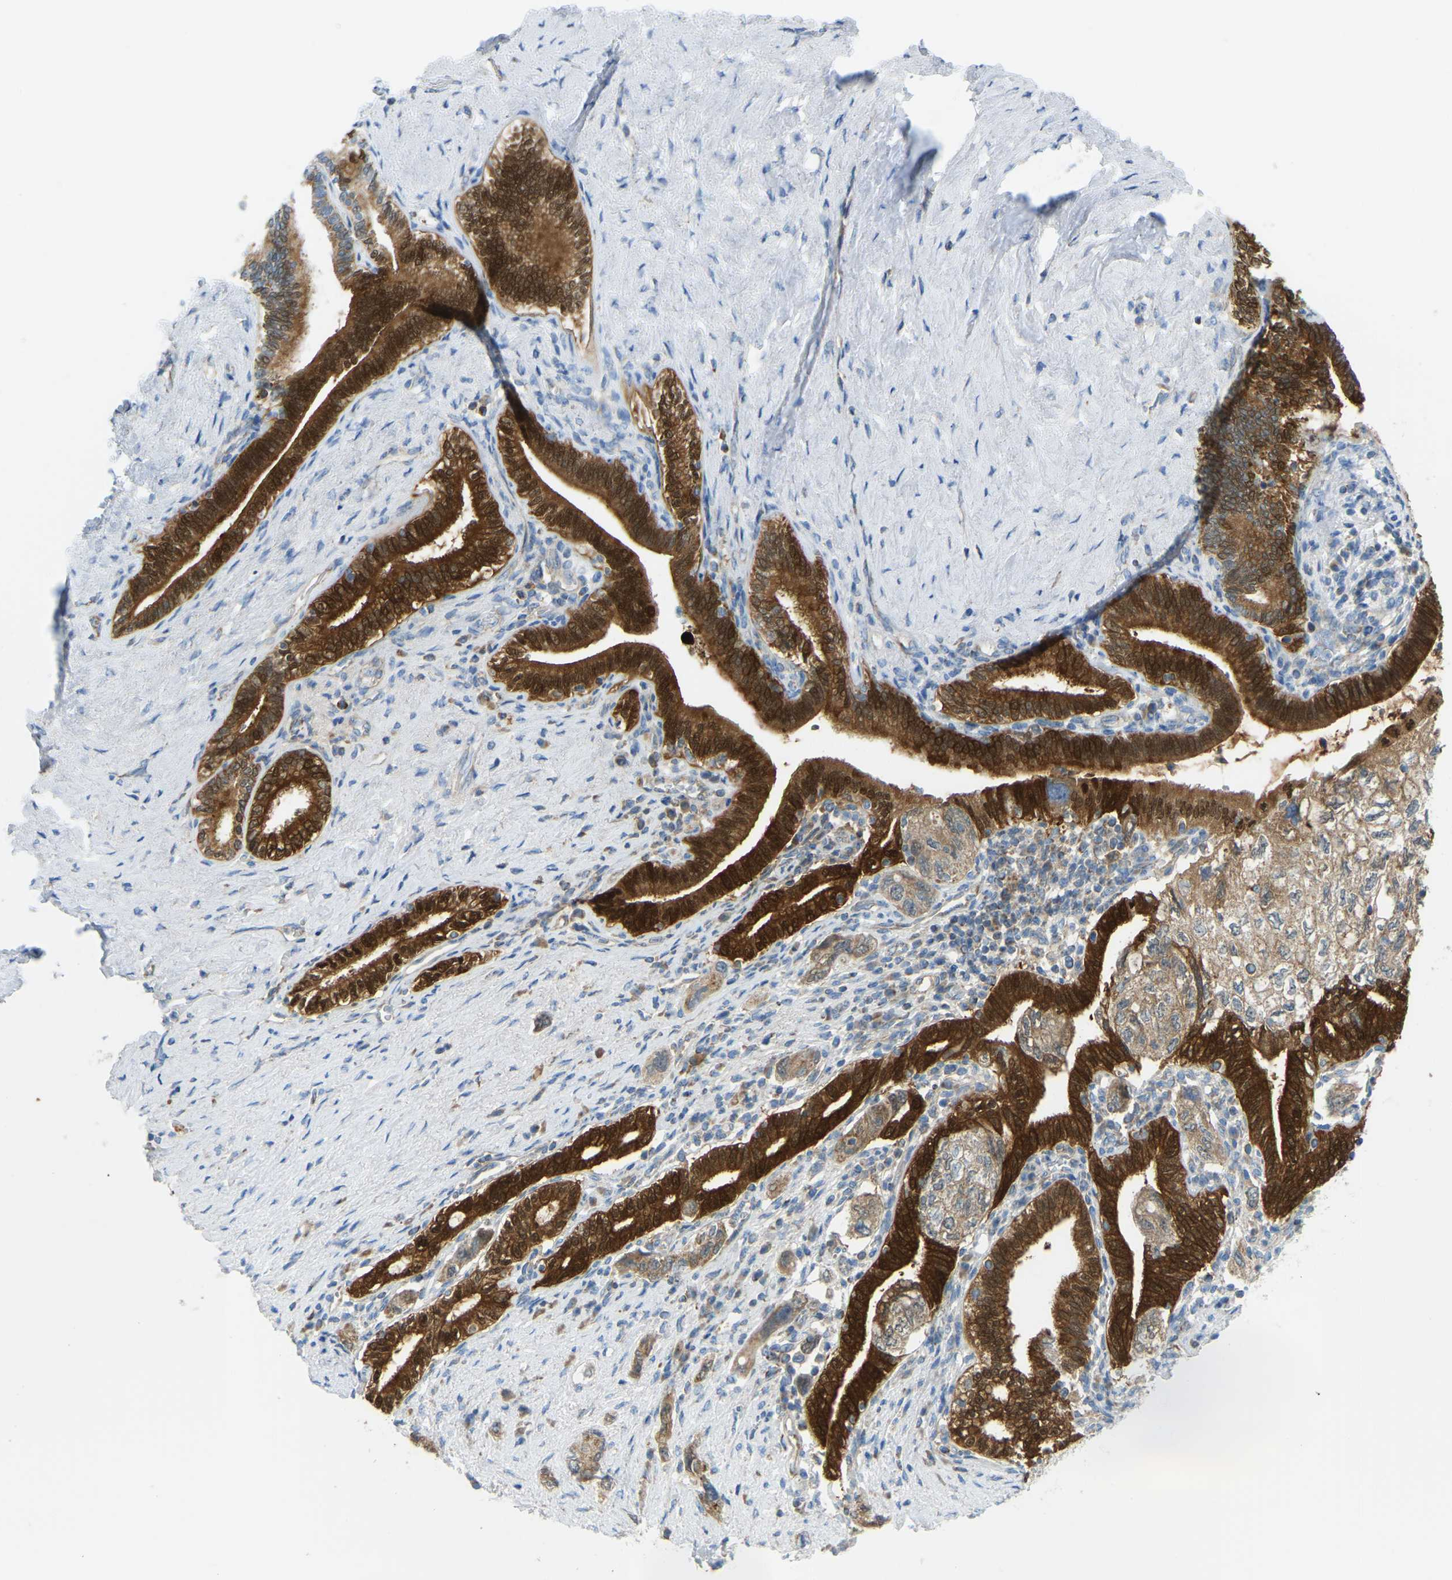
{"staining": {"intensity": "strong", "quantity": ">75%", "location": "cytoplasmic/membranous,nuclear"}, "tissue": "pancreatic cancer", "cell_type": "Tumor cells", "image_type": "cancer", "snomed": [{"axis": "morphology", "description": "Adenocarcinoma, NOS"}, {"axis": "topography", "description": "Pancreas"}], "caption": "High-magnification brightfield microscopy of pancreatic adenocarcinoma stained with DAB (3,3'-diaminobenzidine) (brown) and counterstained with hematoxylin (blue). tumor cells exhibit strong cytoplasmic/membranous and nuclear expression is present in about>75% of cells.", "gene": "GDA", "patient": {"sex": "female", "age": 73}}